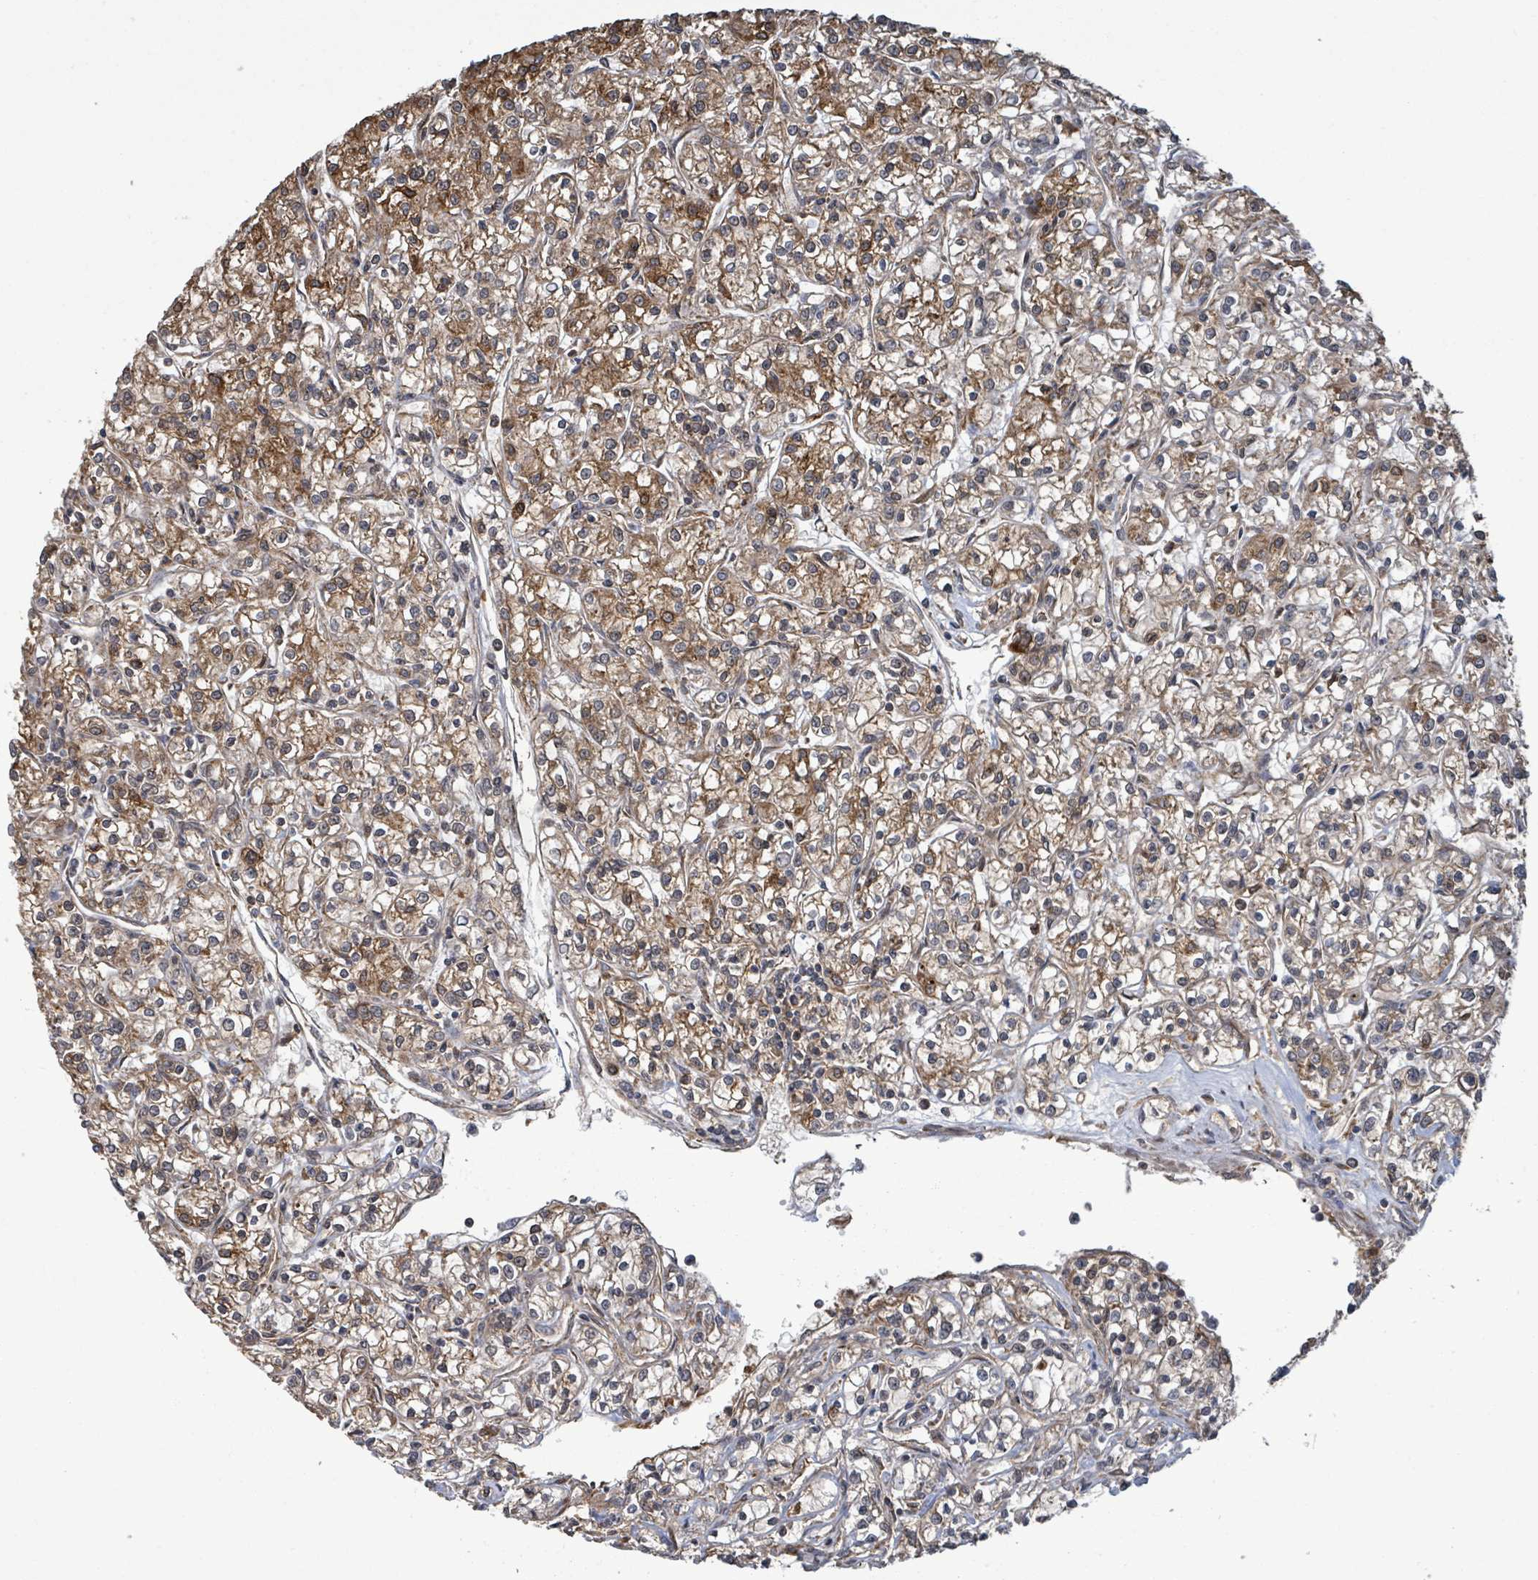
{"staining": {"intensity": "moderate", "quantity": "25%-75%", "location": "cytoplasmic/membranous"}, "tissue": "renal cancer", "cell_type": "Tumor cells", "image_type": "cancer", "snomed": [{"axis": "morphology", "description": "Adenocarcinoma, NOS"}, {"axis": "topography", "description": "Kidney"}], "caption": "Renal cancer (adenocarcinoma) was stained to show a protein in brown. There is medium levels of moderate cytoplasmic/membranous expression in about 25%-75% of tumor cells.", "gene": "KLC1", "patient": {"sex": "female", "age": 59}}